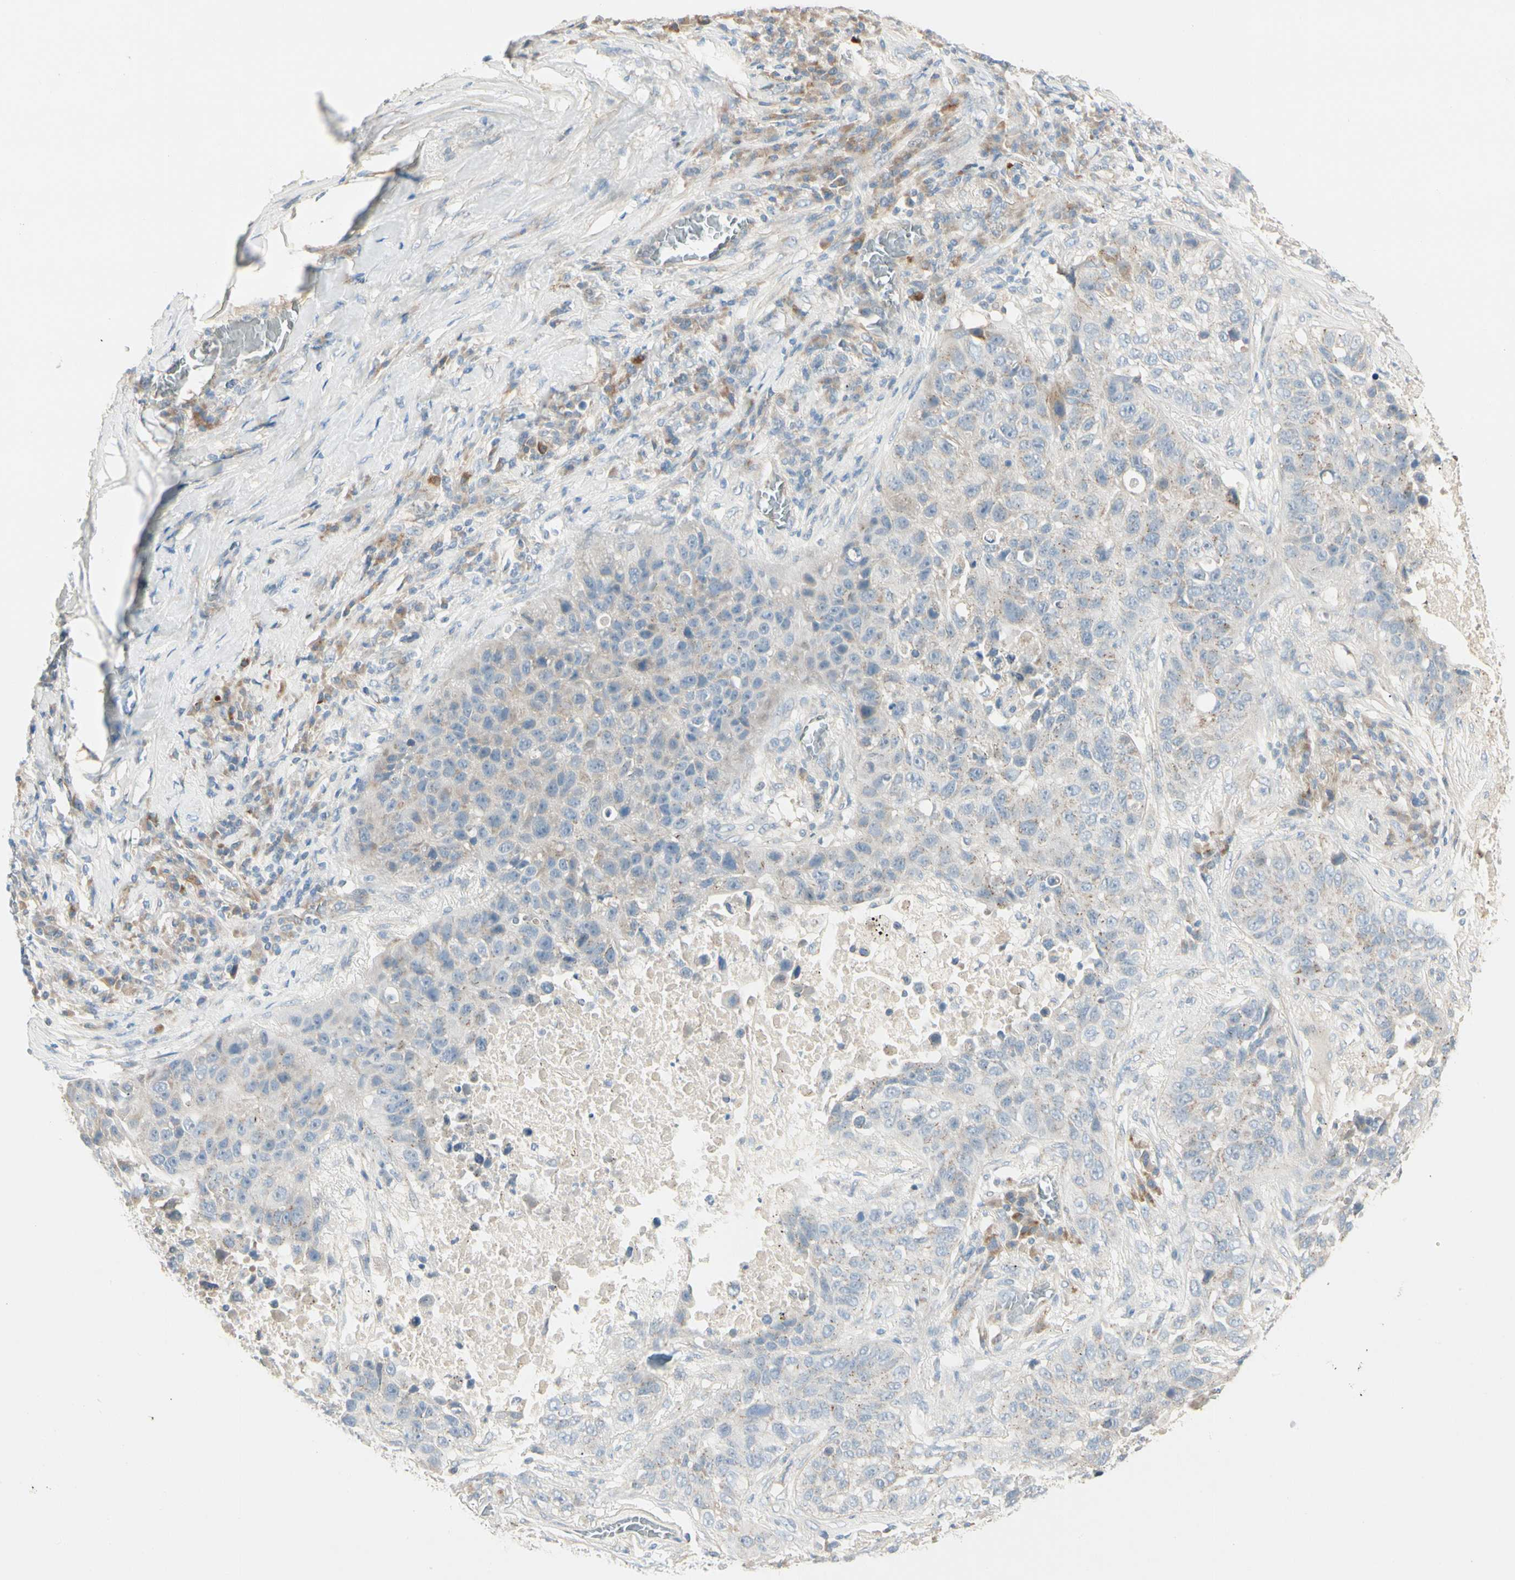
{"staining": {"intensity": "weak", "quantity": "<25%", "location": "cytoplasmic/membranous"}, "tissue": "lung cancer", "cell_type": "Tumor cells", "image_type": "cancer", "snomed": [{"axis": "morphology", "description": "Squamous cell carcinoma, NOS"}, {"axis": "topography", "description": "Lung"}], "caption": "The immunohistochemistry (IHC) photomicrograph has no significant staining in tumor cells of lung cancer (squamous cell carcinoma) tissue.", "gene": "ALDH18A1", "patient": {"sex": "male", "age": 57}}